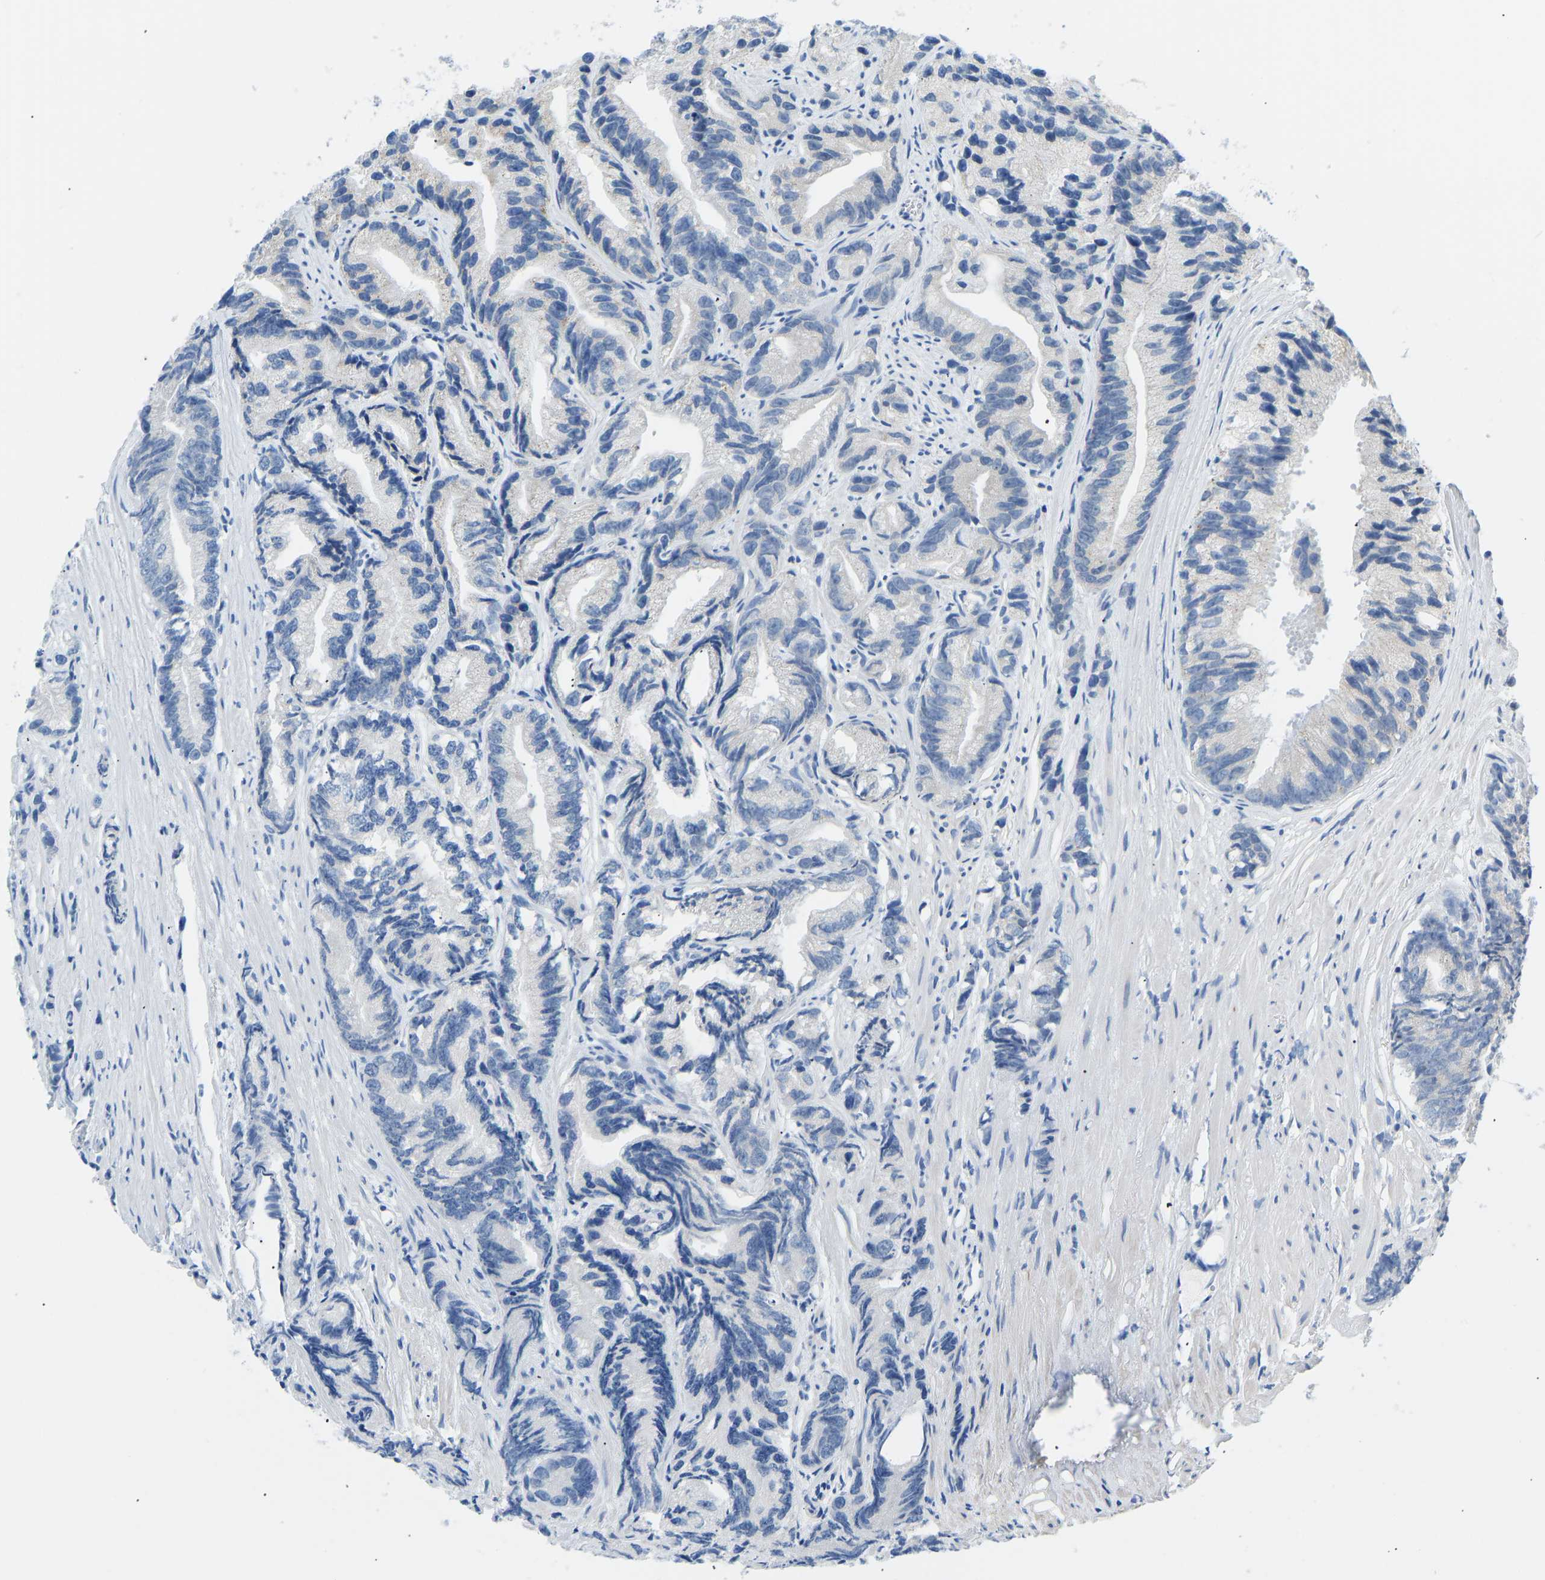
{"staining": {"intensity": "negative", "quantity": "none", "location": "none"}, "tissue": "prostate cancer", "cell_type": "Tumor cells", "image_type": "cancer", "snomed": [{"axis": "morphology", "description": "Adenocarcinoma, Low grade"}, {"axis": "topography", "description": "Prostate"}], "caption": "Immunohistochemistry photomicrograph of human adenocarcinoma (low-grade) (prostate) stained for a protein (brown), which shows no positivity in tumor cells.", "gene": "VRK1", "patient": {"sex": "male", "age": 89}}